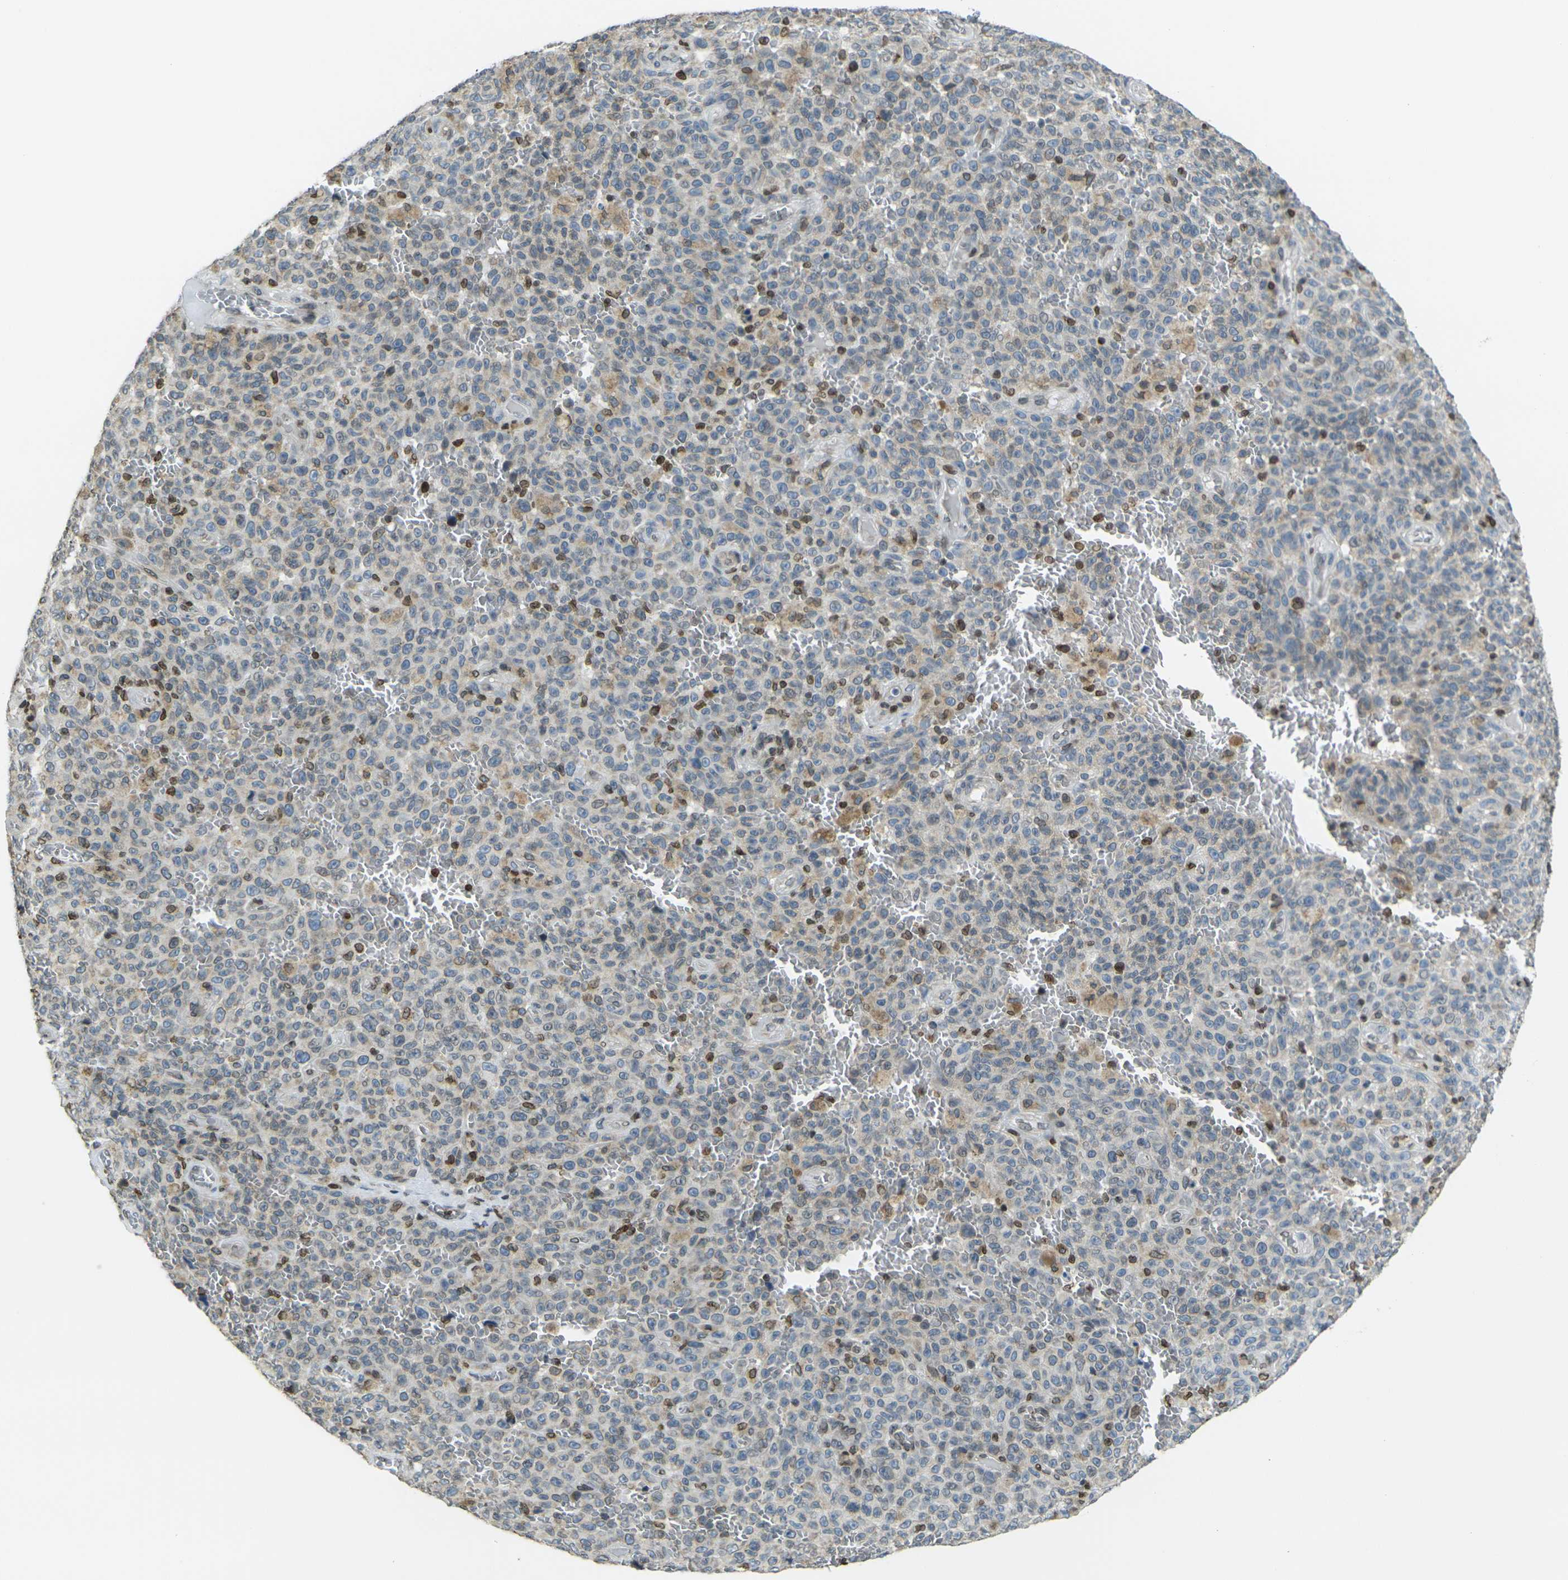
{"staining": {"intensity": "strong", "quantity": "<25%", "location": "nuclear"}, "tissue": "melanoma", "cell_type": "Tumor cells", "image_type": "cancer", "snomed": [{"axis": "morphology", "description": "Malignant melanoma, NOS"}, {"axis": "topography", "description": "Skin"}], "caption": "DAB (3,3'-diaminobenzidine) immunohistochemical staining of melanoma displays strong nuclear protein positivity in approximately <25% of tumor cells. (Brightfield microscopy of DAB IHC at high magnification).", "gene": "BRDT", "patient": {"sex": "female", "age": 82}}